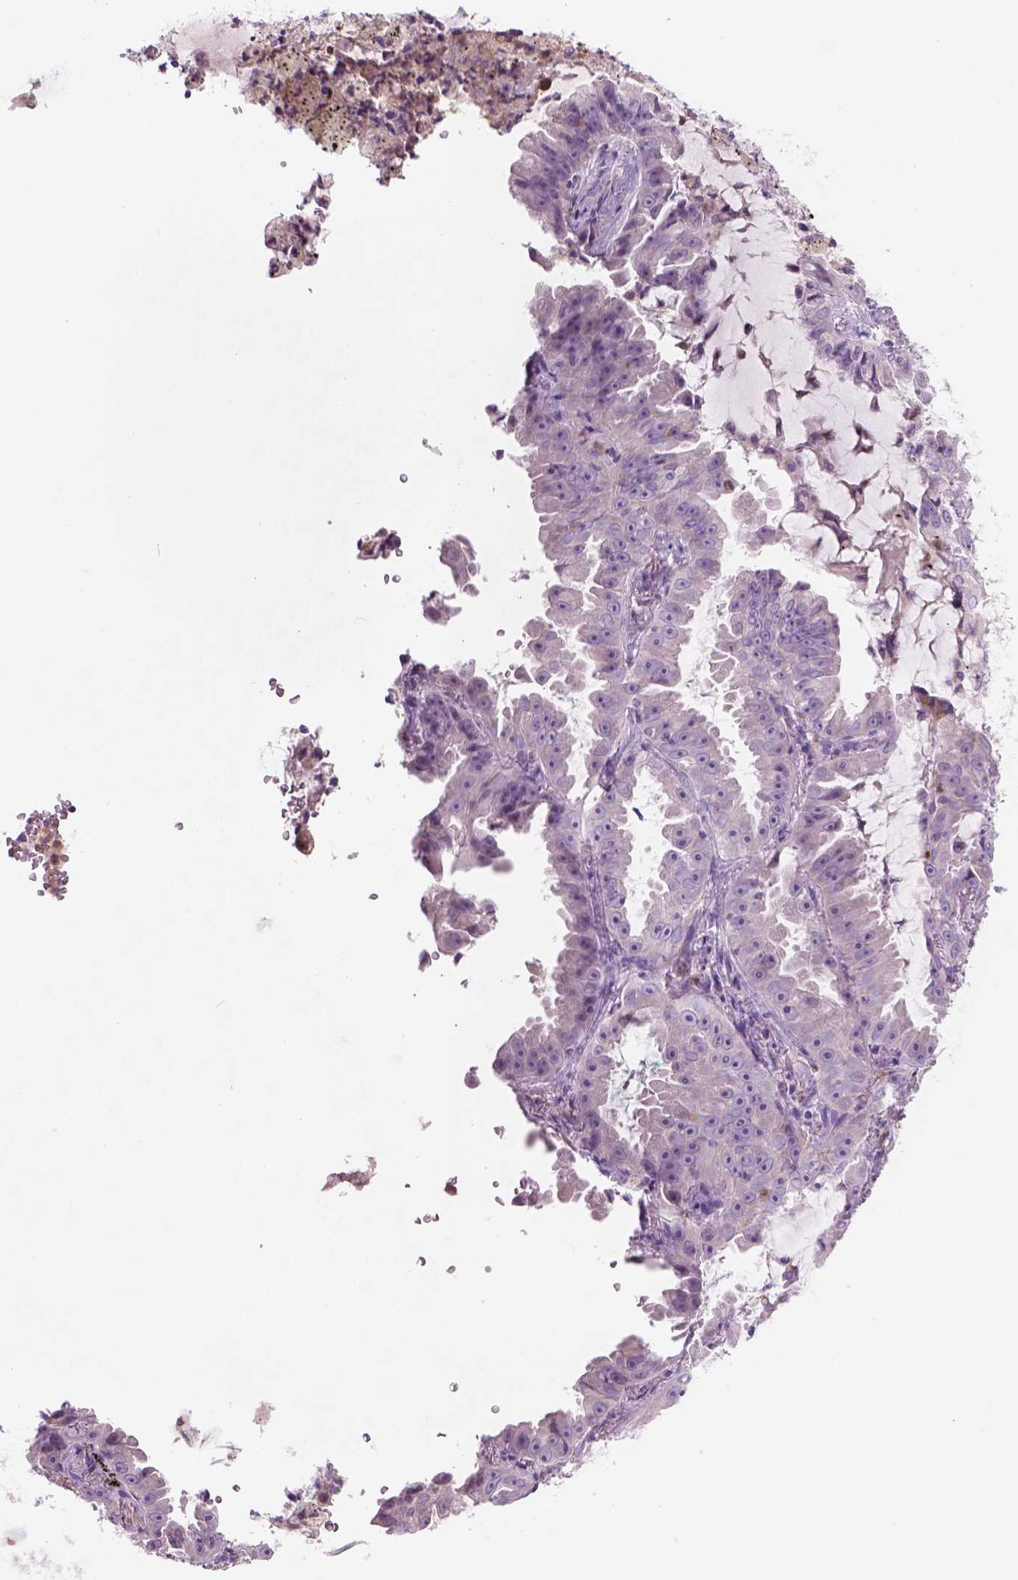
{"staining": {"intensity": "negative", "quantity": "none", "location": "none"}, "tissue": "lung cancer", "cell_type": "Tumor cells", "image_type": "cancer", "snomed": [{"axis": "morphology", "description": "Adenocarcinoma, NOS"}, {"axis": "topography", "description": "Lung"}], "caption": "Immunohistochemical staining of adenocarcinoma (lung) exhibits no significant expression in tumor cells.", "gene": "CD84", "patient": {"sex": "female", "age": 52}}